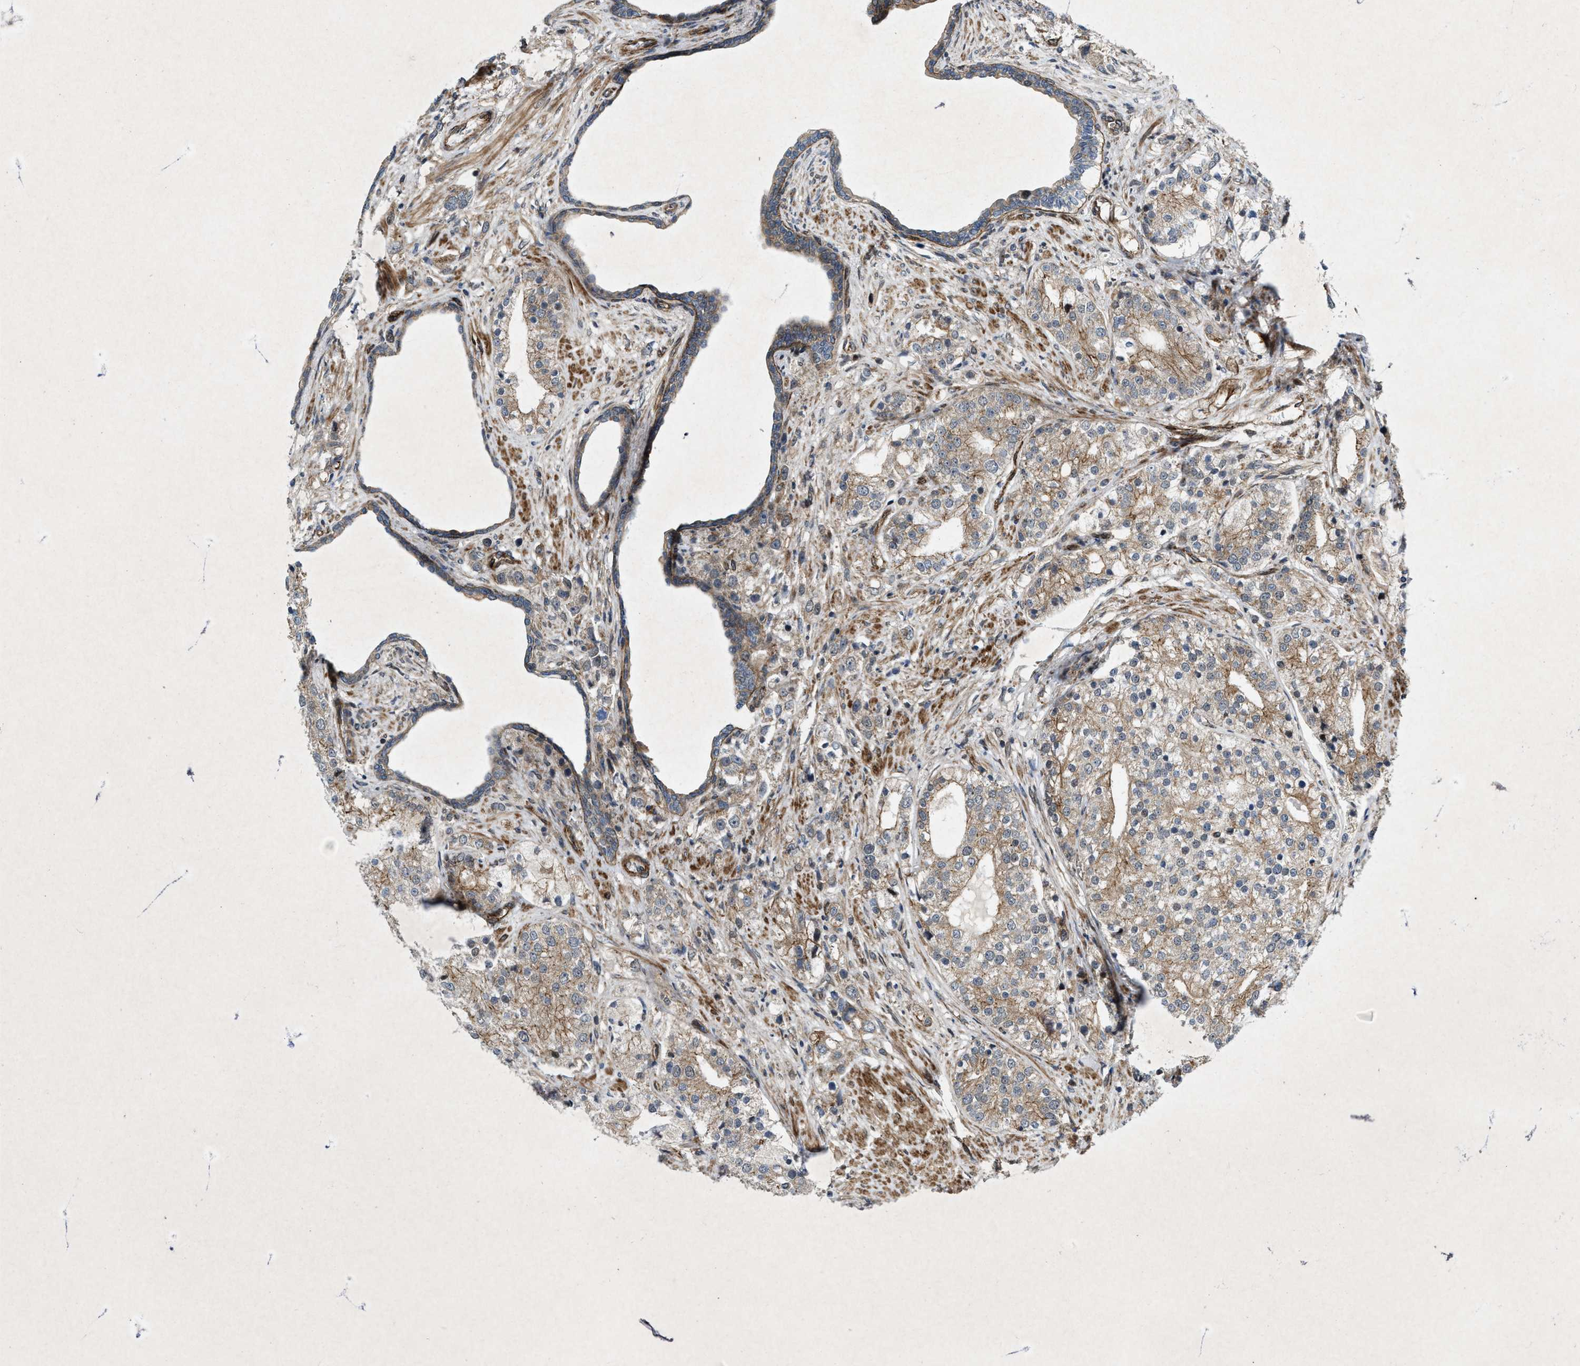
{"staining": {"intensity": "weak", "quantity": ">75%", "location": "cytoplasmic/membranous"}, "tissue": "prostate cancer", "cell_type": "Tumor cells", "image_type": "cancer", "snomed": [{"axis": "morphology", "description": "Adenocarcinoma, High grade"}, {"axis": "topography", "description": "Prostate"}], "caption": "A brown stain labels weak cytoplasmic/membranous staining of a protein in human prostate cancer (high-grade adenocarcinoma) tumor cells. The protein of interest is stained brown, and the nuclei are stained in blue (DAB IHC with brightfield microscopy, high magnification).", "gene": "URGCP", "patient": {"sex": "male", "age": 50}}